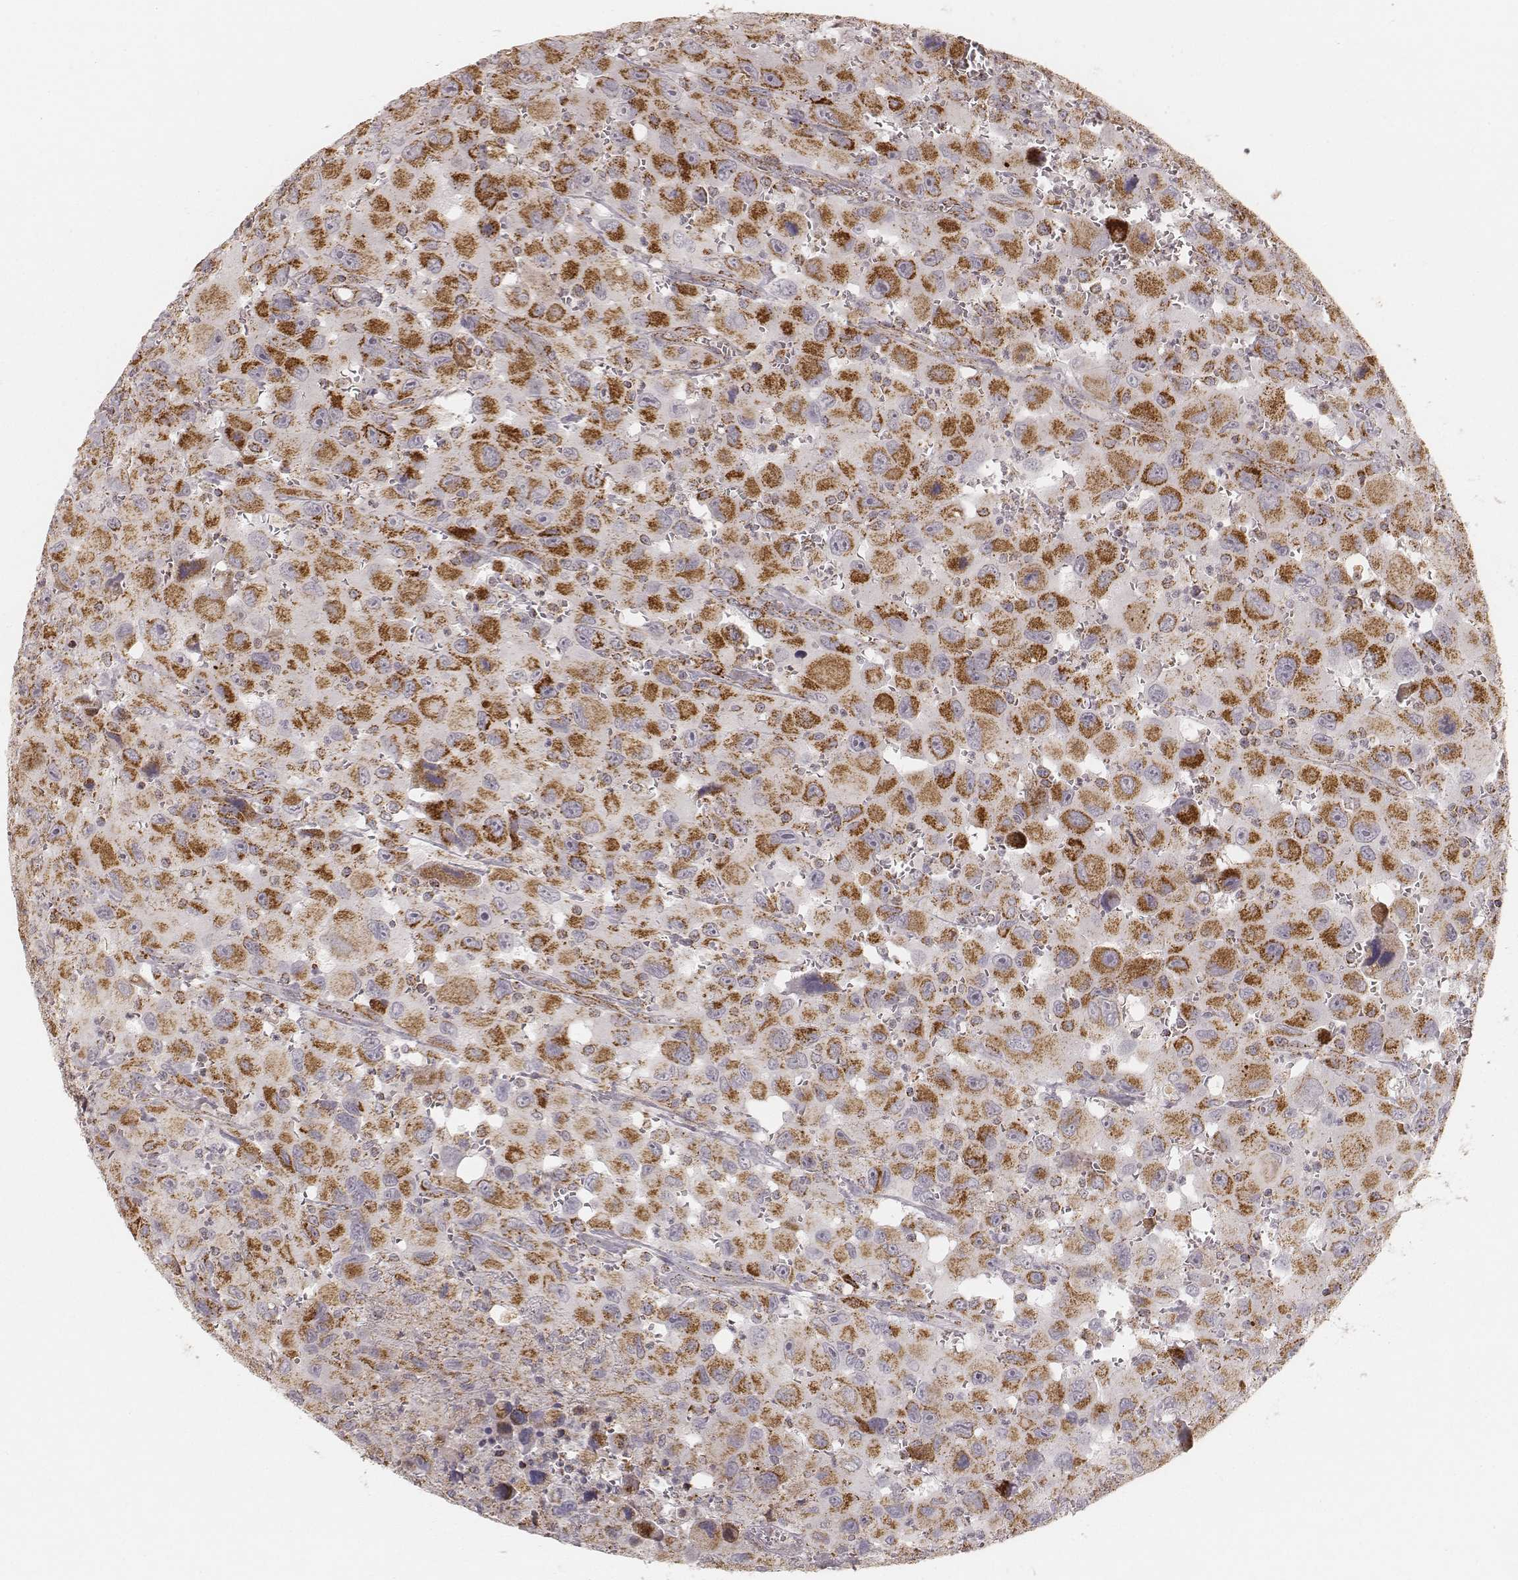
{"staining": {"intensity": "moderate", "quantity": ">75%", "location": "cytoplasmic/membranous"}, "tissue": "head and neck cancer", "cell_type": "Tumor cells", "image_type": "cancer", "snomed": [{"axis": "morphology", "description": "Squamous cell carcinoma, NOS"}, {"axis": "morphology", "description": "Squamous cell carcinoma, metastatic, NOS"}, {"axis": "topography", "description": "Oral tissue"}, {"axis": "topography", "description": "Head-Neck"}], "caption": "An immunohistochemistry histopathology image of neoplastic tissue is shown. Protein staining in brown shows moderate cytoplasmic/membranous positivity in head and neck metastatic squamous cell carcinoma within tumor cells.", "gene": "CS", "patient": {"sex": "female", "age": 85}}